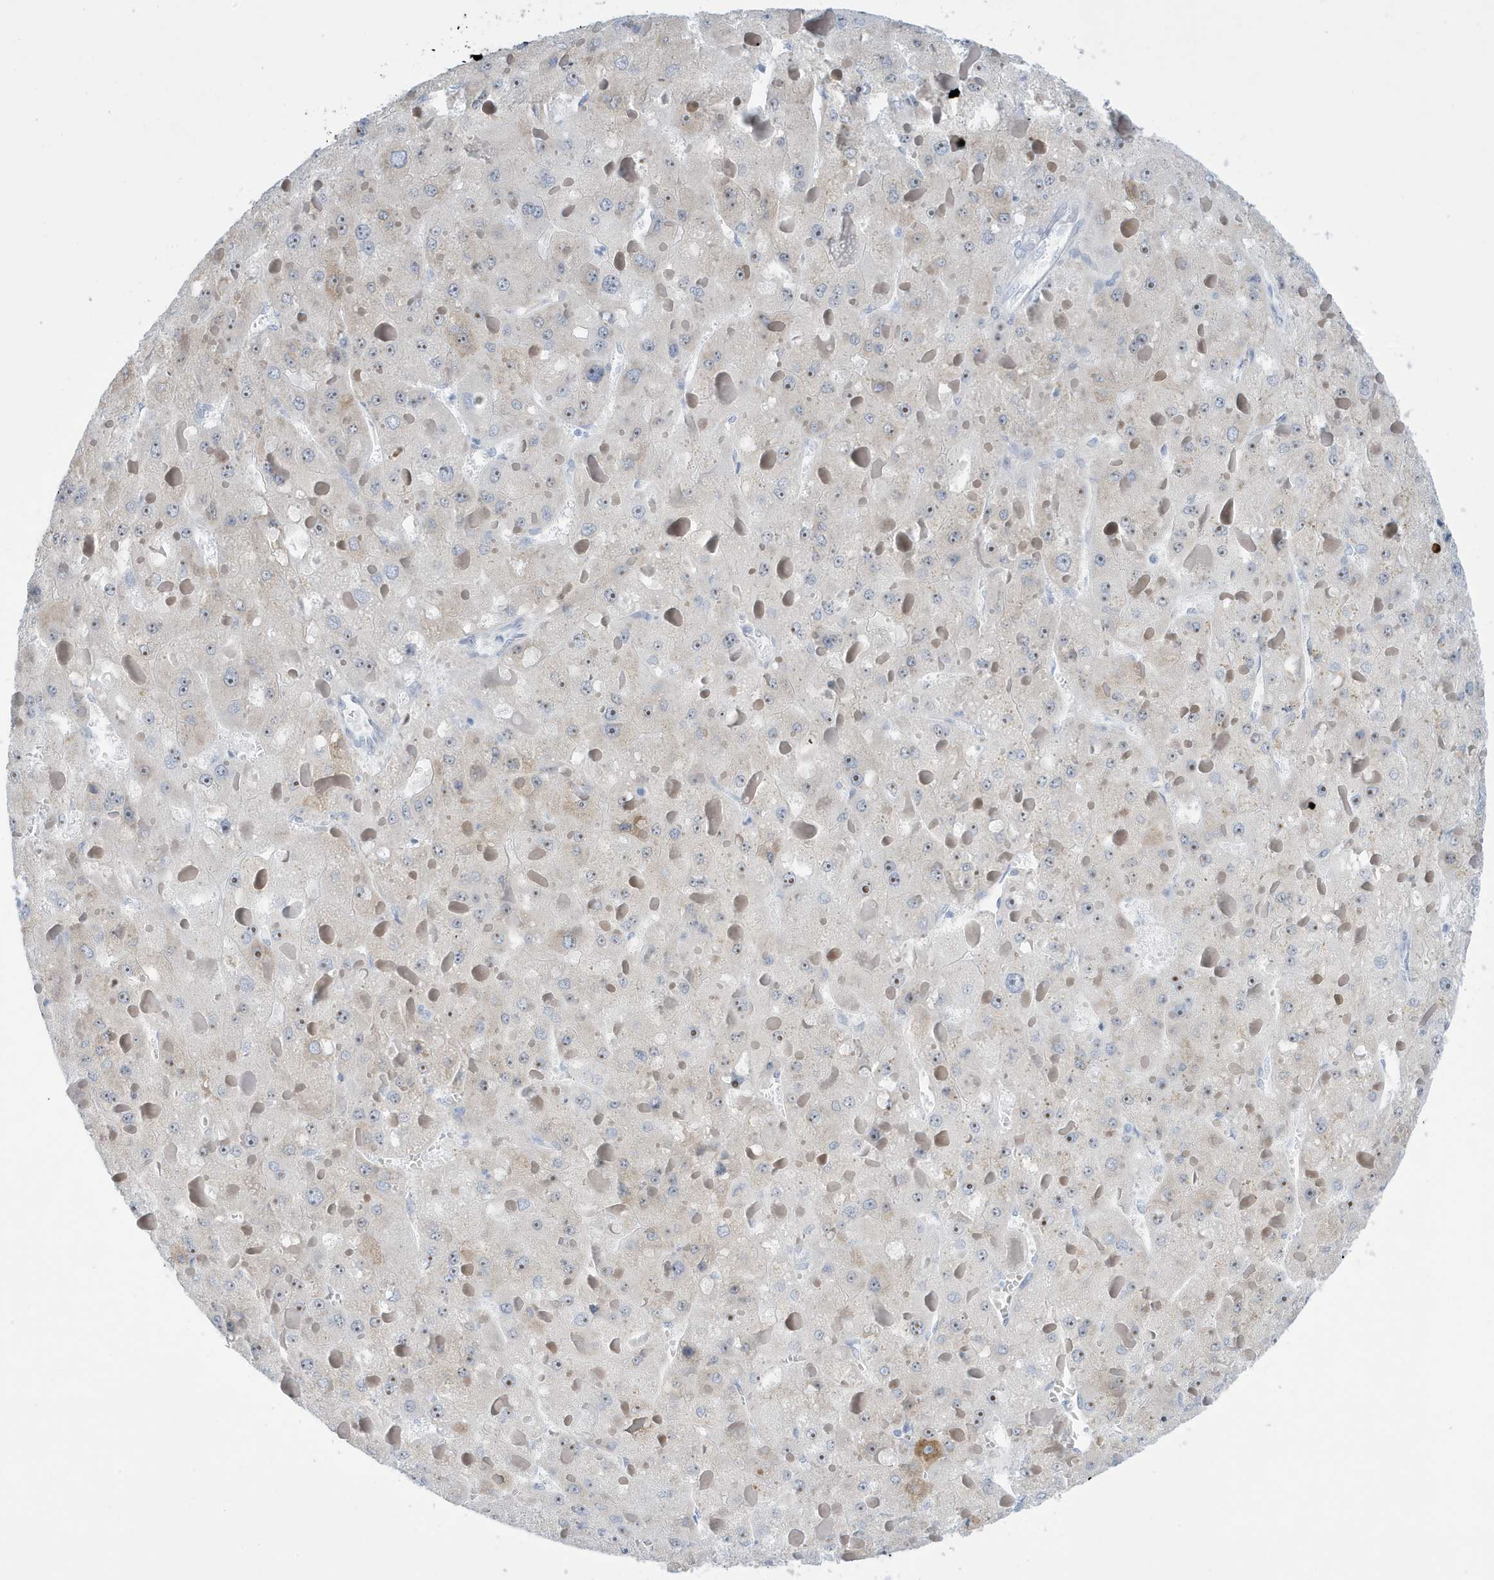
{"staining": {"intensity": "moderate", "quantity": "<25%", "location": "cytoplasmic/membranous"}, "tissue": "liver cancer", "cell_type": "Tumor cells", "image_type": "cancer", "snomed": [{"axis": "morphology", "description": "Carcinoma, Hepatocellular, NOS"}, {"axis": "topography", "description": "Liver"}], "caption": "About <25% of tumor cells in human liver cancer (hepatocellular carcinoma) demonstrate moderate cytoplasmic/membranous protein staining as visualized by brown immunohistochemical staining.", "gene": "SEMA3F", "patient": {"sex": "female", "age": 73}}